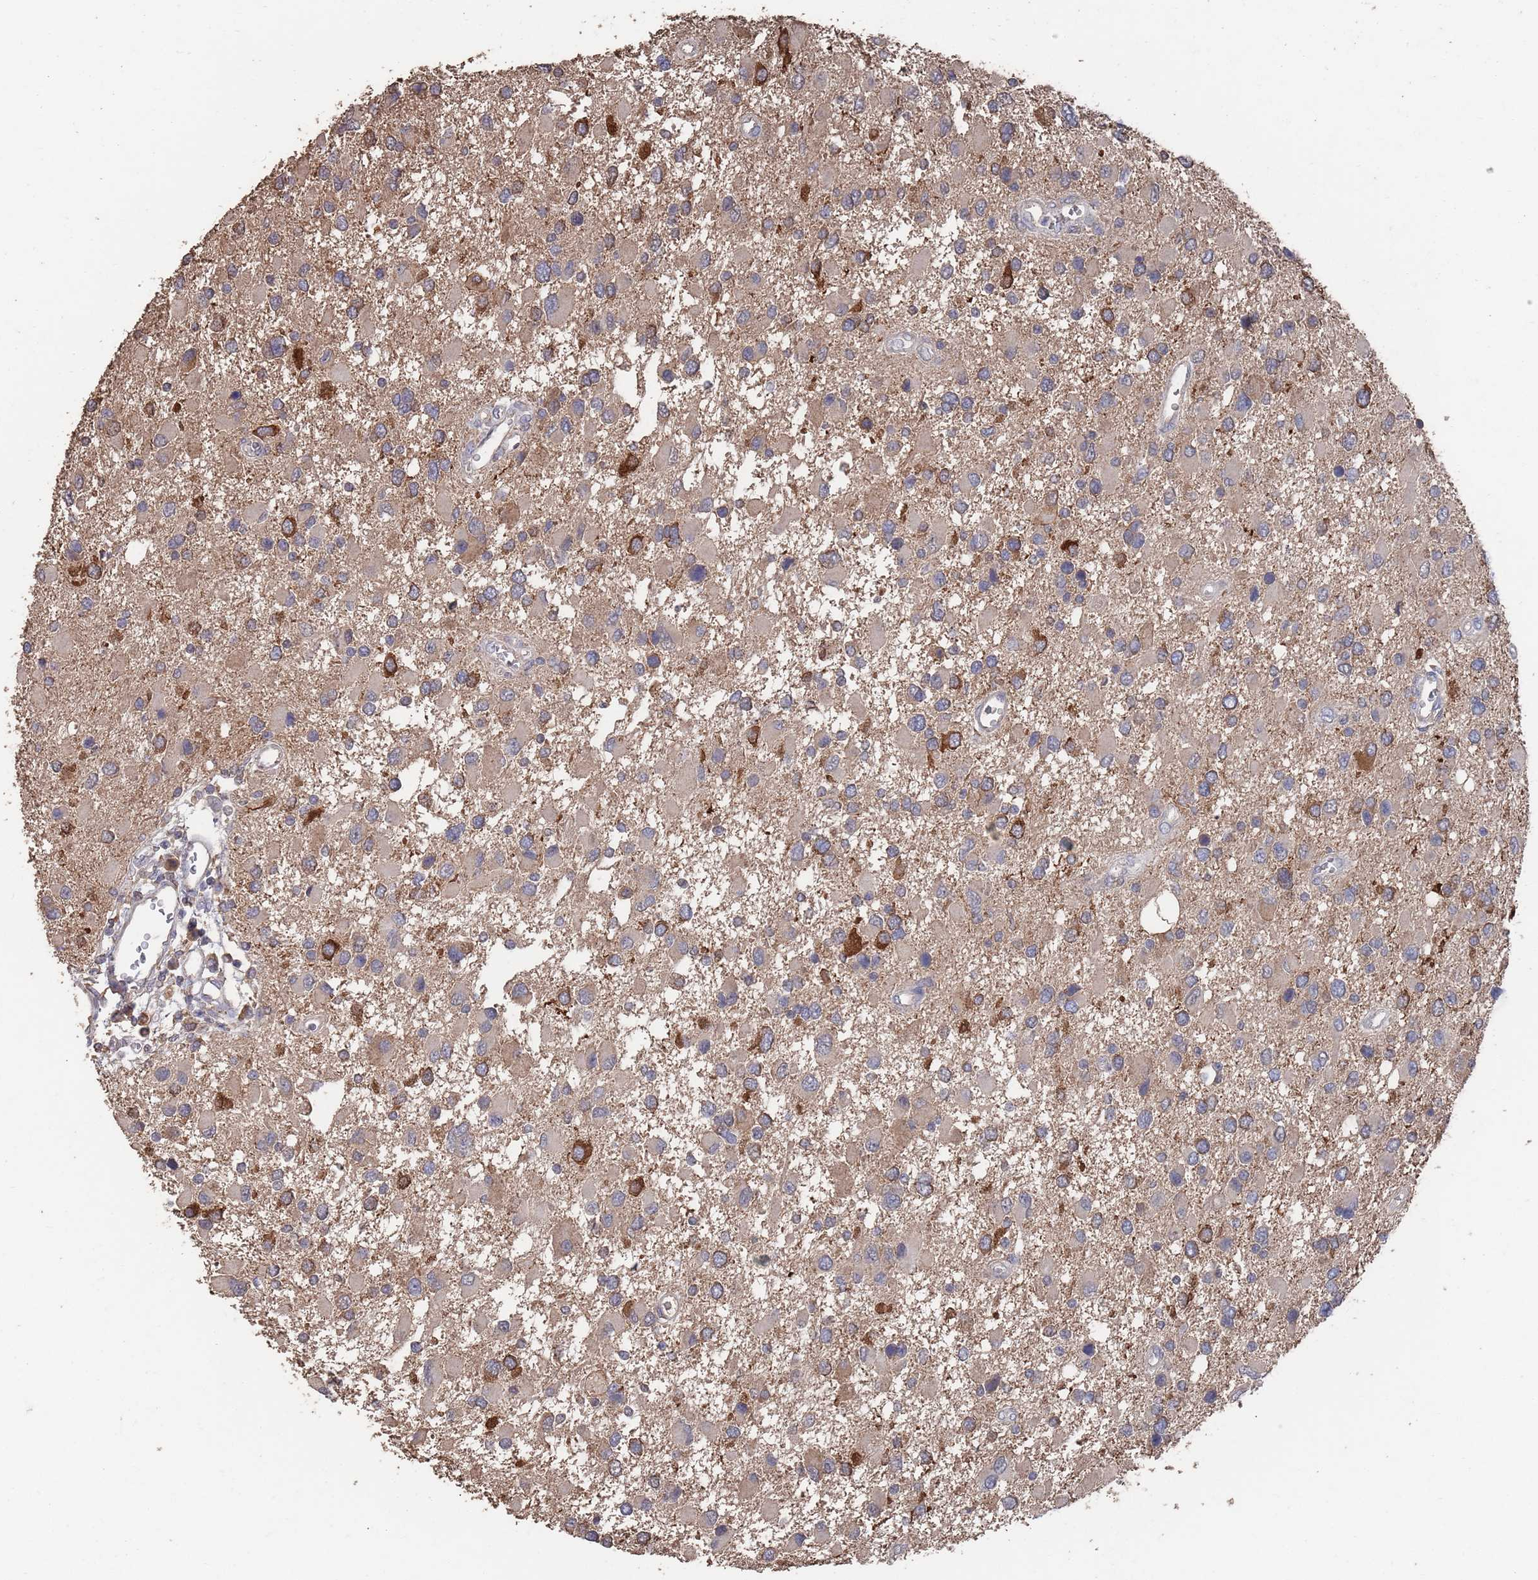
{"staining": {"intensity": "strong", "quantity": "<25%", "location": "cytoplasmic/membranous"}, "tissue": "glioma", "cell_type": "Tumor cells", "image_type": "cancer", "snomed": [{"axis": "morphology", "description": "Glioma, malignant, High grade"}, {"axis": "topography", "description": "Brain"}], "caption": "Immunohistochemistry (IHC) histopathology image of glioma stained for a protein (brown), which demonstrates medium levels of strong cytoplasmic/membranous staining in about <25% of tumor cells.", "gene": "BTBD18", "patient": {"sex": "male", "age": 53}}